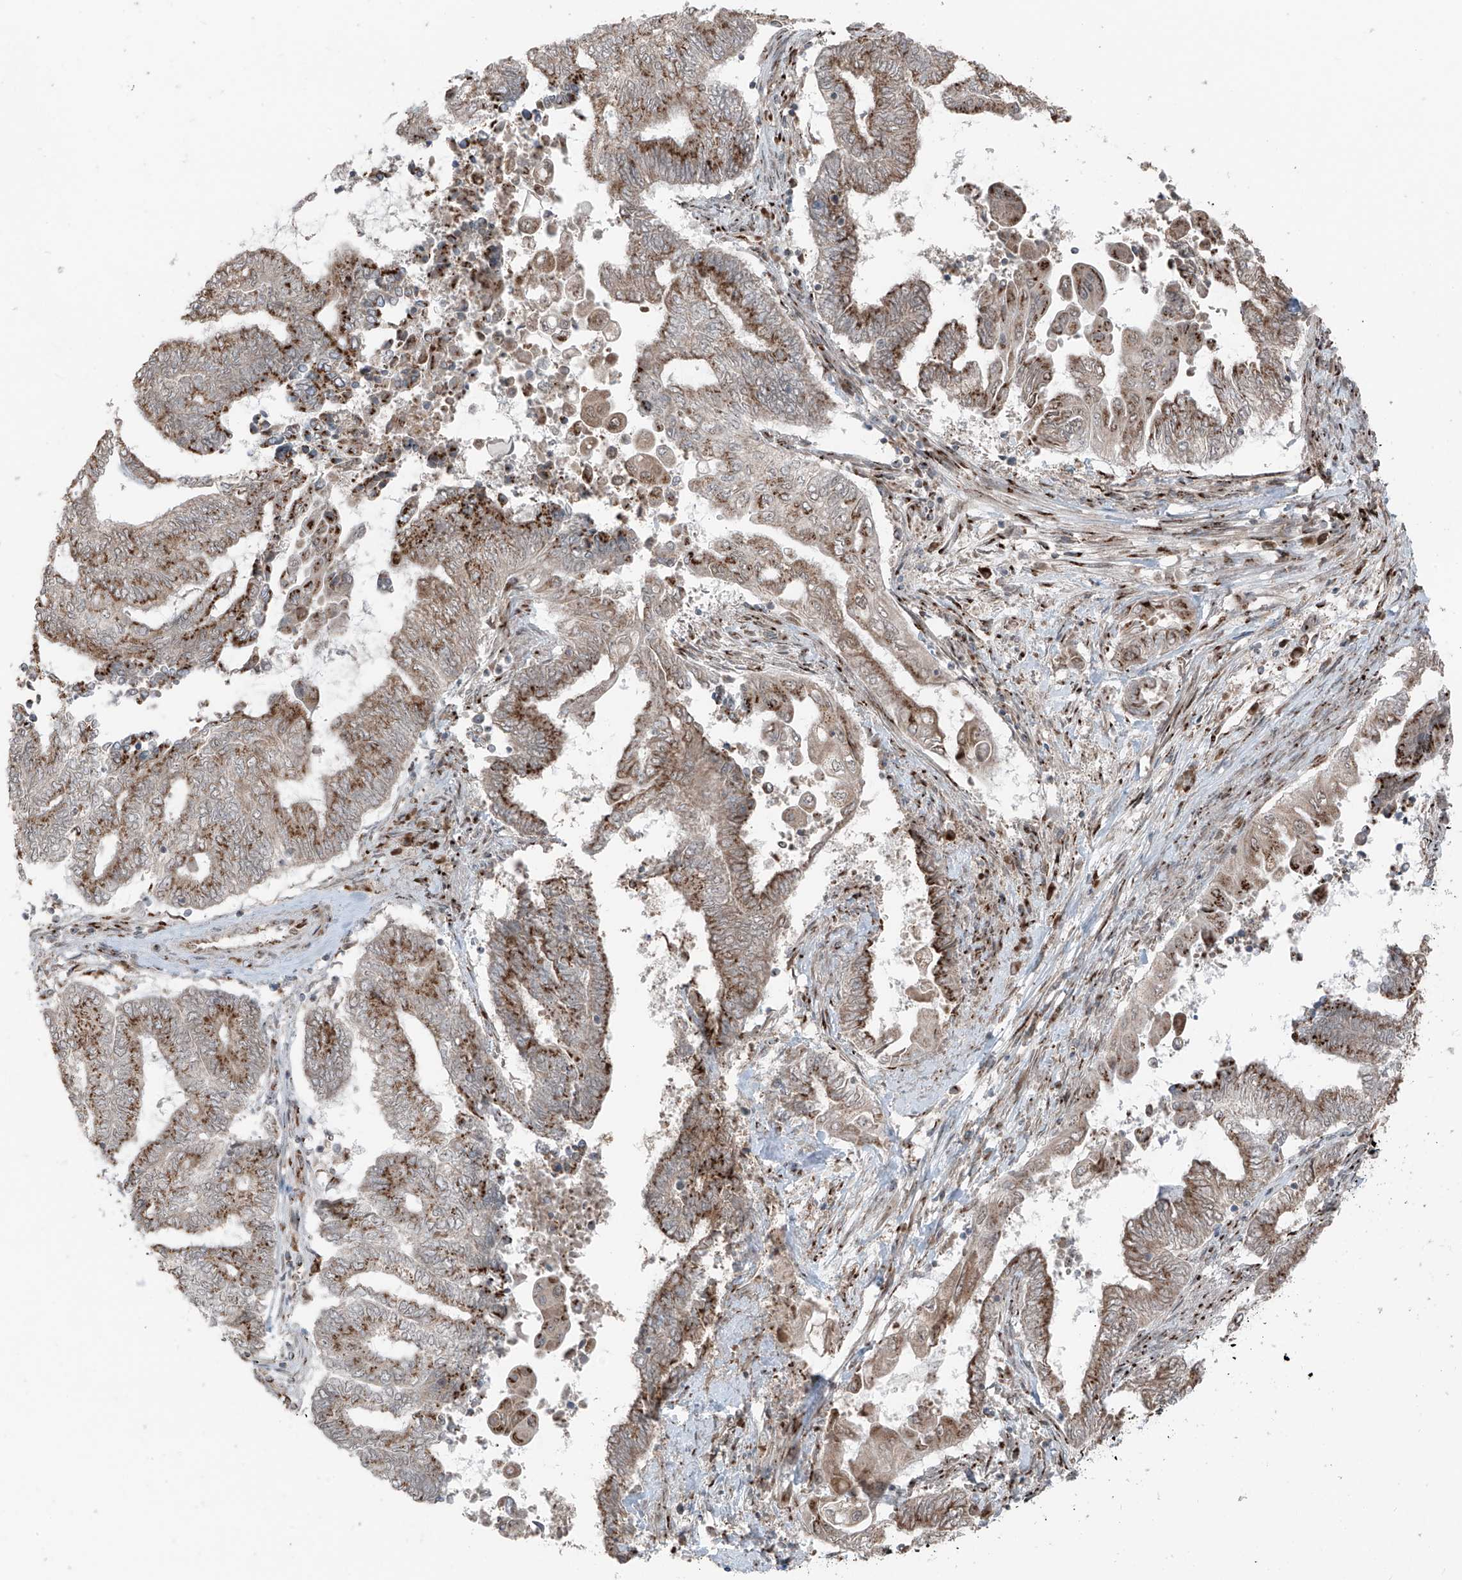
{"staining": {"intensity": "moderate", "quantity": "25%-75%", "location": "cytoplasmic/membranous"}, "tissue": "endometrial cancer", "cell_type": "Tumor cells", "image_type": "cancer", "snomed": [{"axis": "morphology", "description": "Adenocarcinoma, NOS"}, {"axis": "topography", "description": "Uterus"}, {"axis": "topography", "description": "Endometrium"}], "caption": "Endometrial adenocarcinoma tissue exhibits moderate cytoplasmic/membranous staining in about 25%-75% of tumor cells, visualized by immunohistochemistry.", "gene": "ERLEC1", "patient": {"sex": "female", "age": 70}}